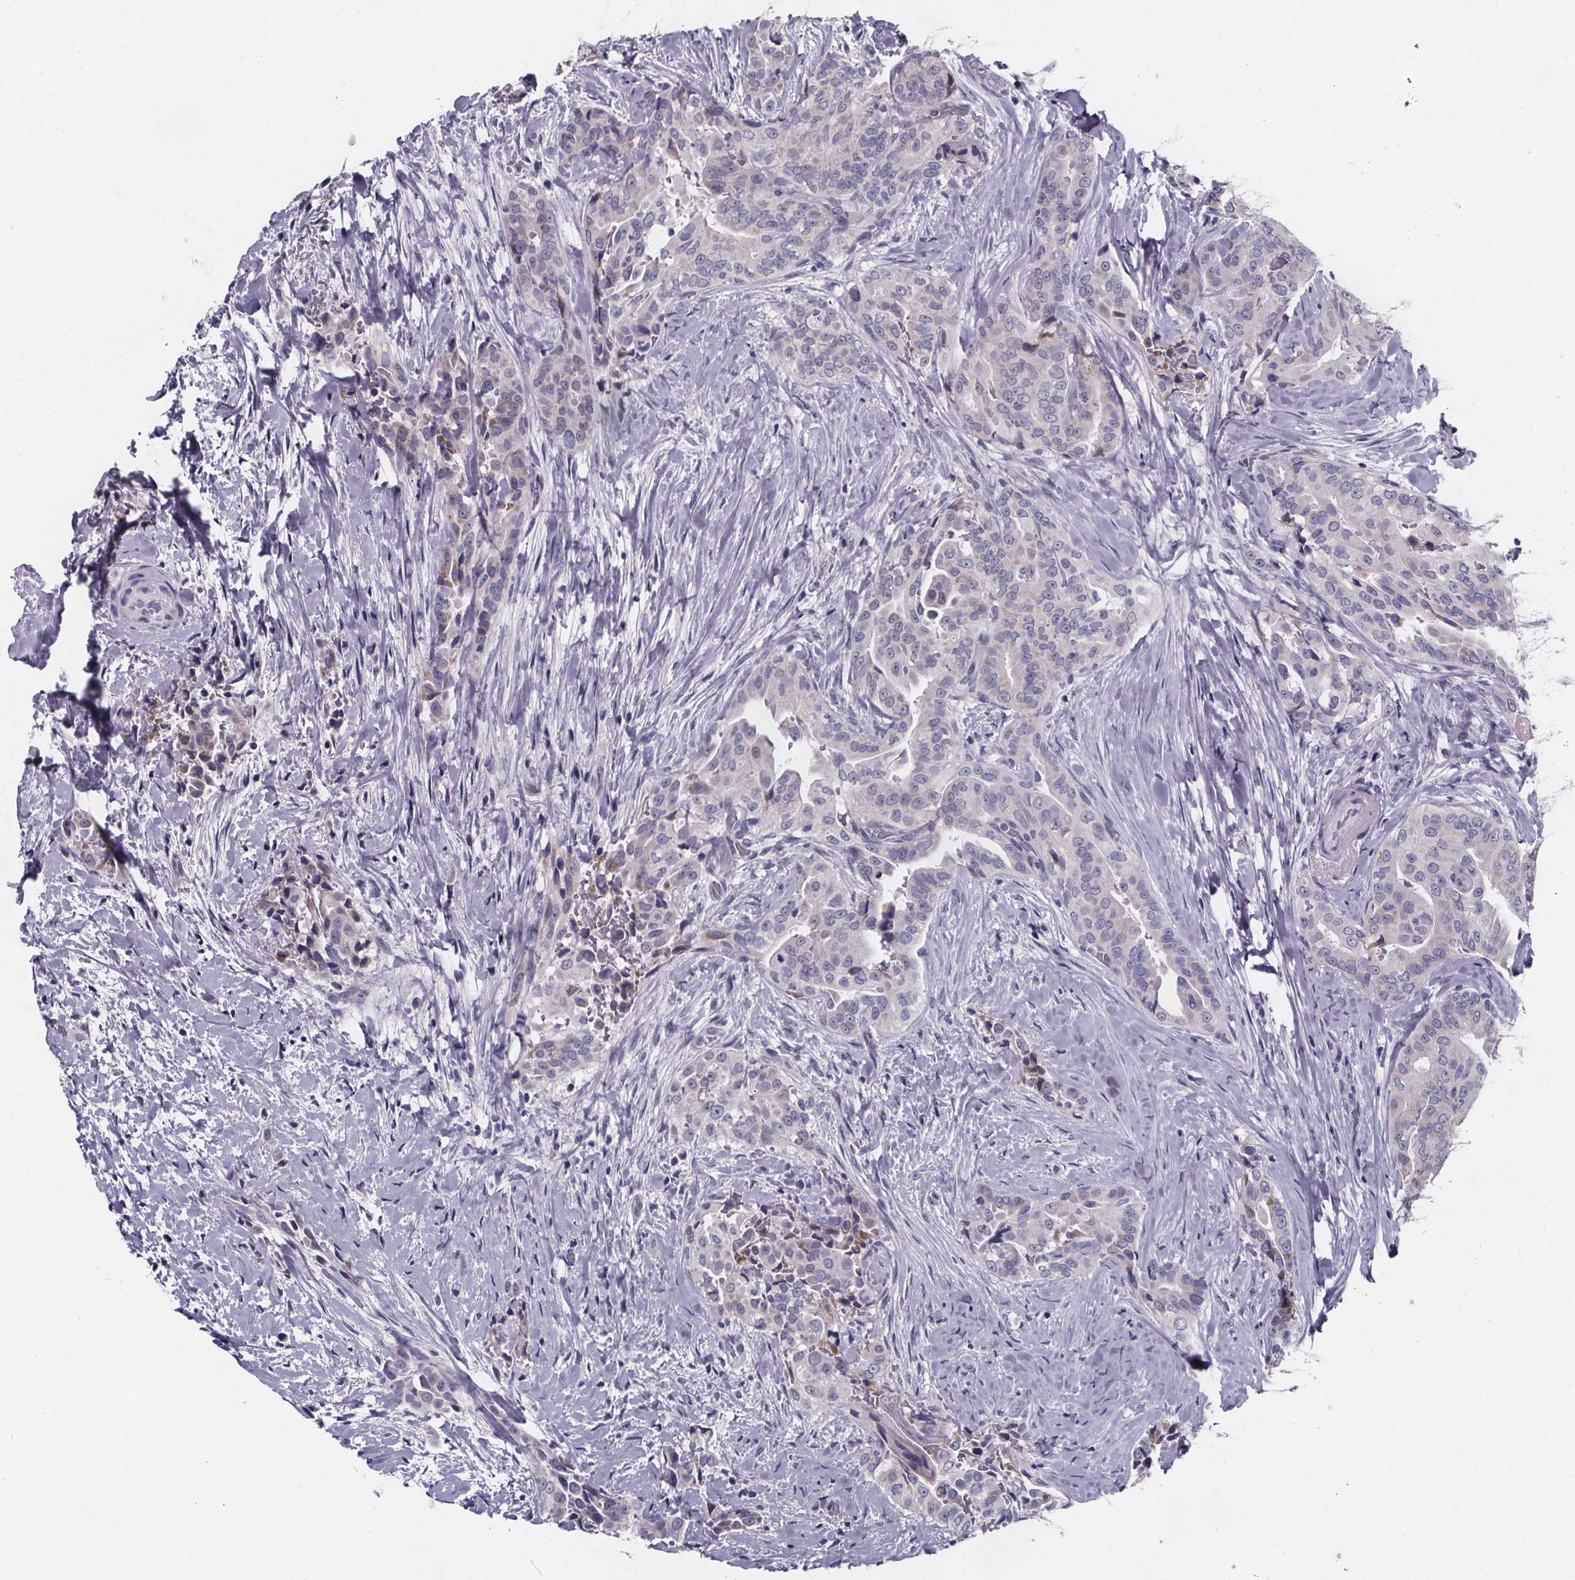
{"staining": {"intensity": "weak", "quantity": "<25%", "location": "cytoplasmic/membranous"}, "tissue": "thyroid cancer", "cell_type": "Tumor cells", "image_type": "cancer", "snomed": [{"axis": "morphology", "description": "Papillary adenocarcinoma, NOS"}, {"axis": "topography", "description": "Thyroid gland"}], "caption": "Immunohistochemistry of human papillary adenocarcinoma (thyroid) shows no positivity in tumor cells. Brightfield microscopy of immunohistochemistry (IHC) stained with DAB (brown) and hematoxylin (blue), captured at high magnification.", "gene": "PAH", "patient": {"sex": "male", "age": 61}}